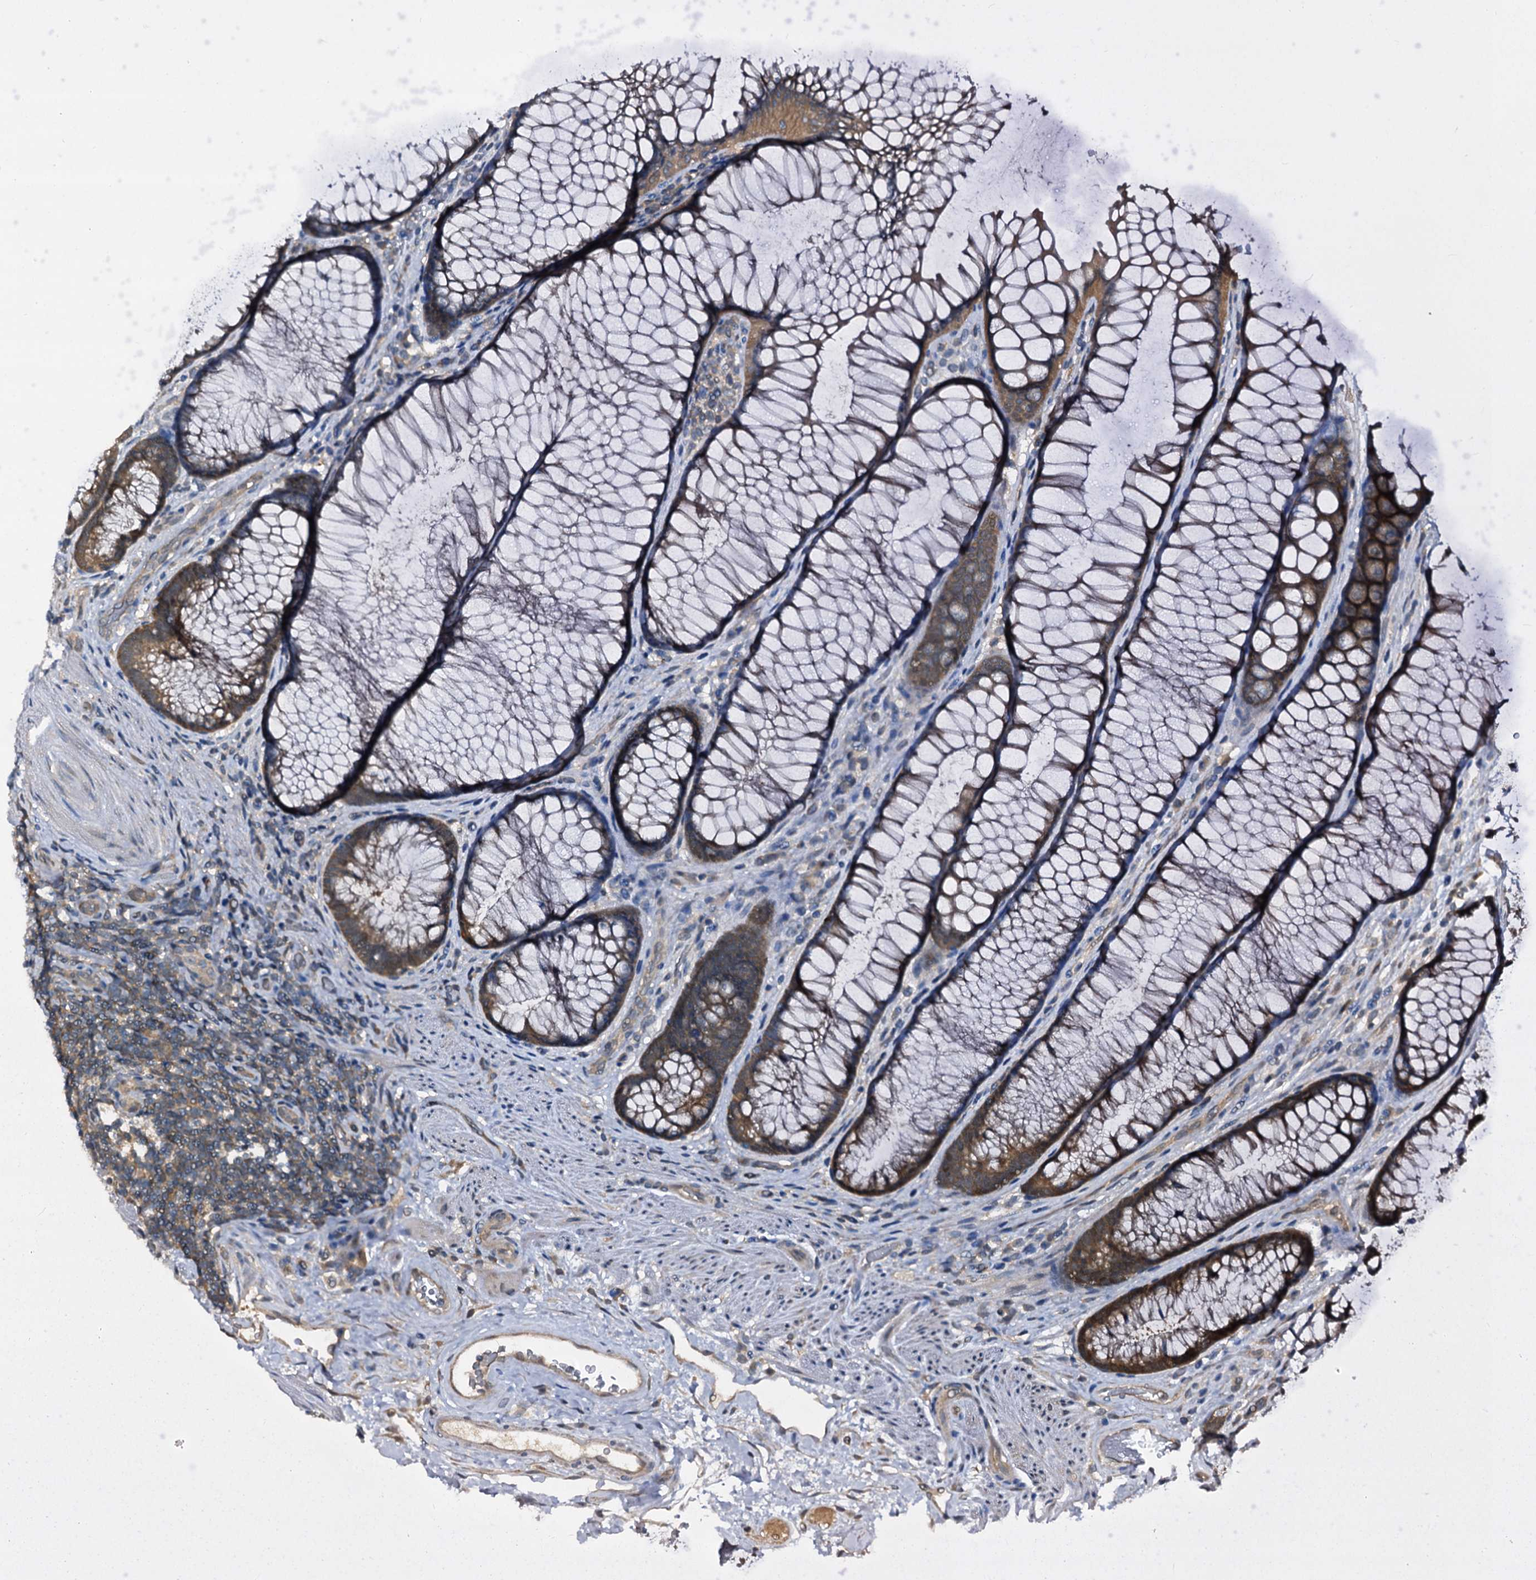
{"staining": {"intensity": "moderate", "quantity": ">75%", "location": "cytoplasmic/membranous"}, "tissue": "colon", "cell_type": "Endothelial cells", "image_type": "normal", "snomed": [{"axis": "morphology", "description": "Normal tissue, NOS"}, {"axis": "topography", "description": "Colon"}], "caption": "Immunohistochemical staining of normal colon reveals >75% levels of moderate cytoplasmic/membranous protein staining in about >75% of endothelial cells. Nuclei are stained in blue.", "gene": "PTGES3", "patient": {"sex": "female", "age": 82}}